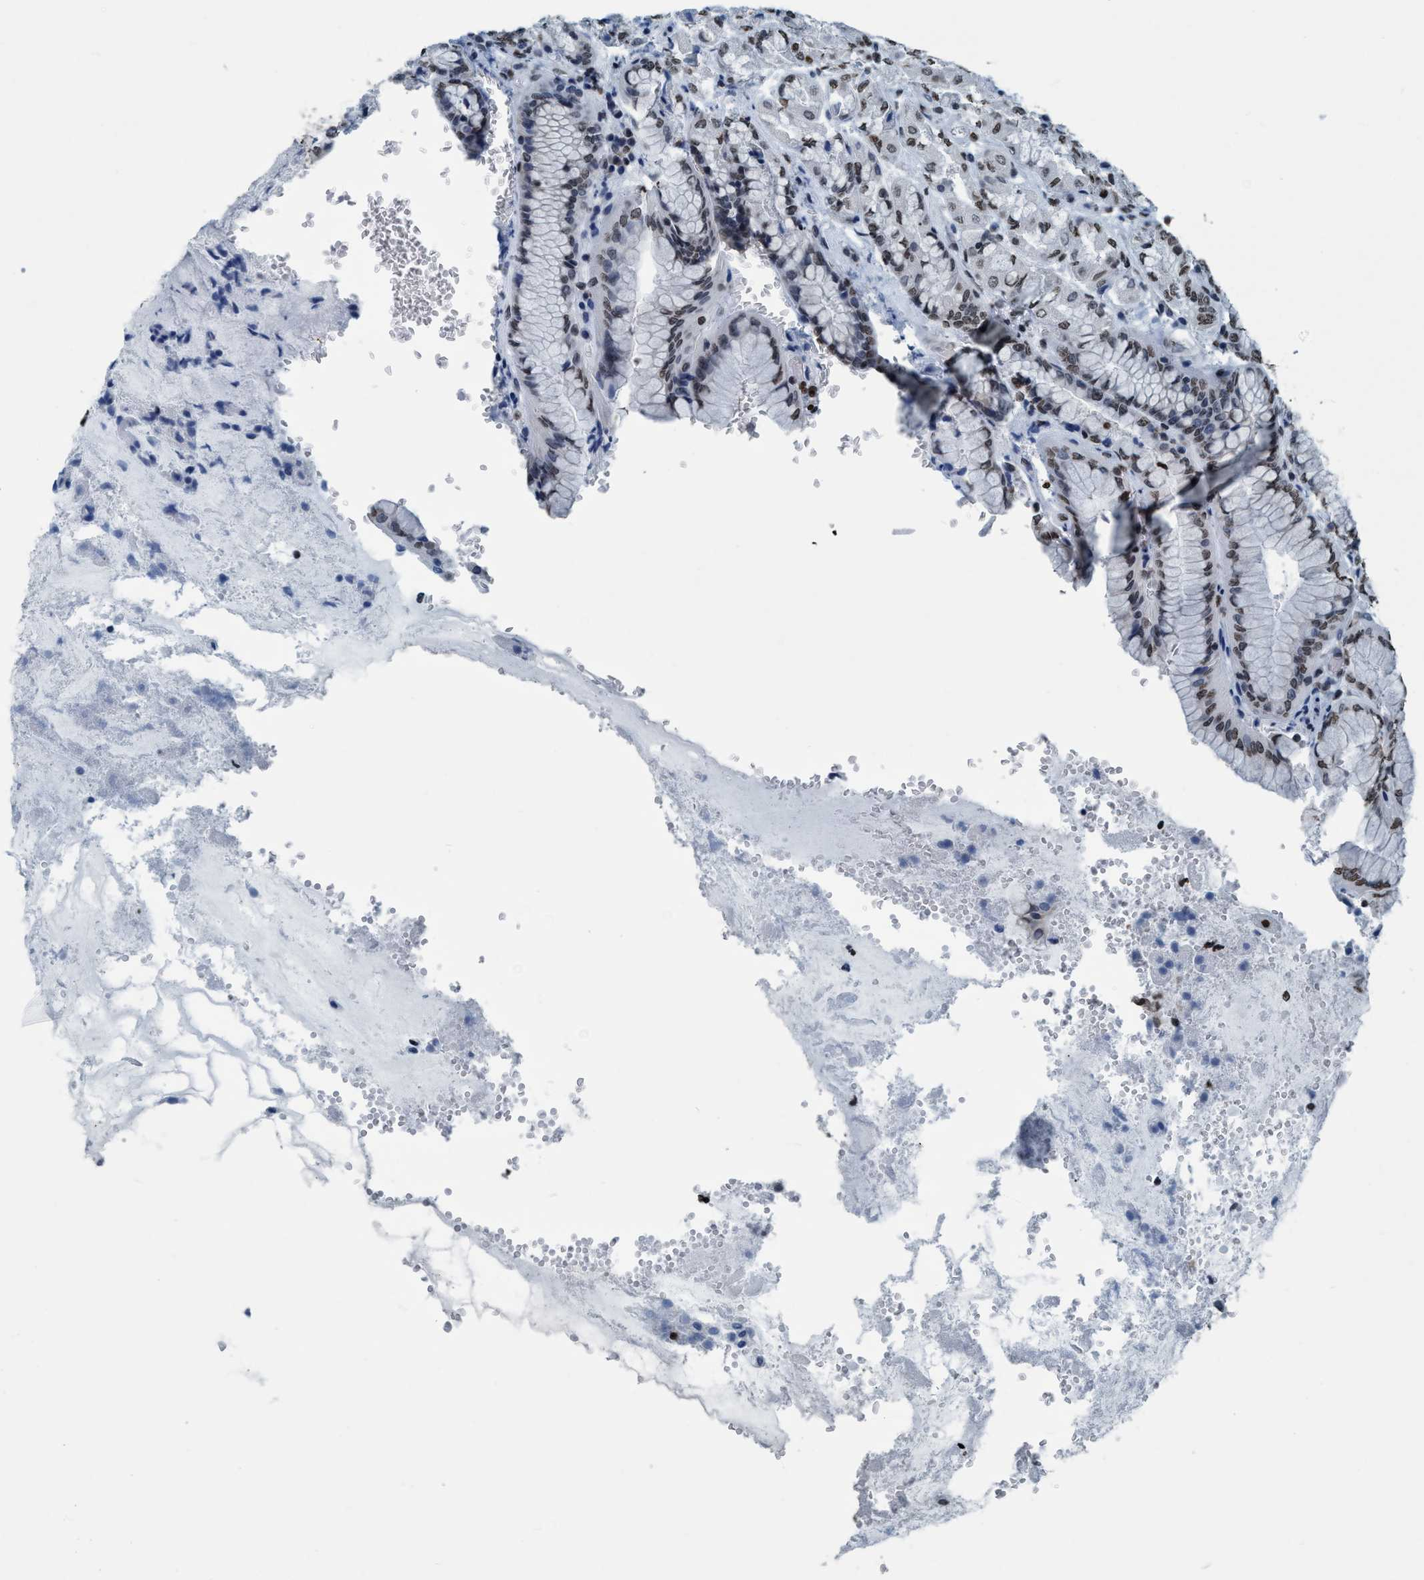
{"staining": {"intensity": "moderate", "quantity": ">75%", "location": "nuclear"}, "tissue": "stomach", "cell_type": "Glandular cells", "image_type": "normal", "snomed": [{"axis": "morphology", "description": "Normal tissue, NOS"}, {"axis": "topography", "description": "Stomach"}, {"axis": "topography", "description": "Stomach, lower"}], "caption": "Protein staining of unremarkable stomach exhibits moderate nuclear expression in about >75% of glandular cells. (DAB IHC, brown staining for protein, blue staining for nuclei).", "gene": "CCNE2", "patient": {"sex": "female", "age": 56}}